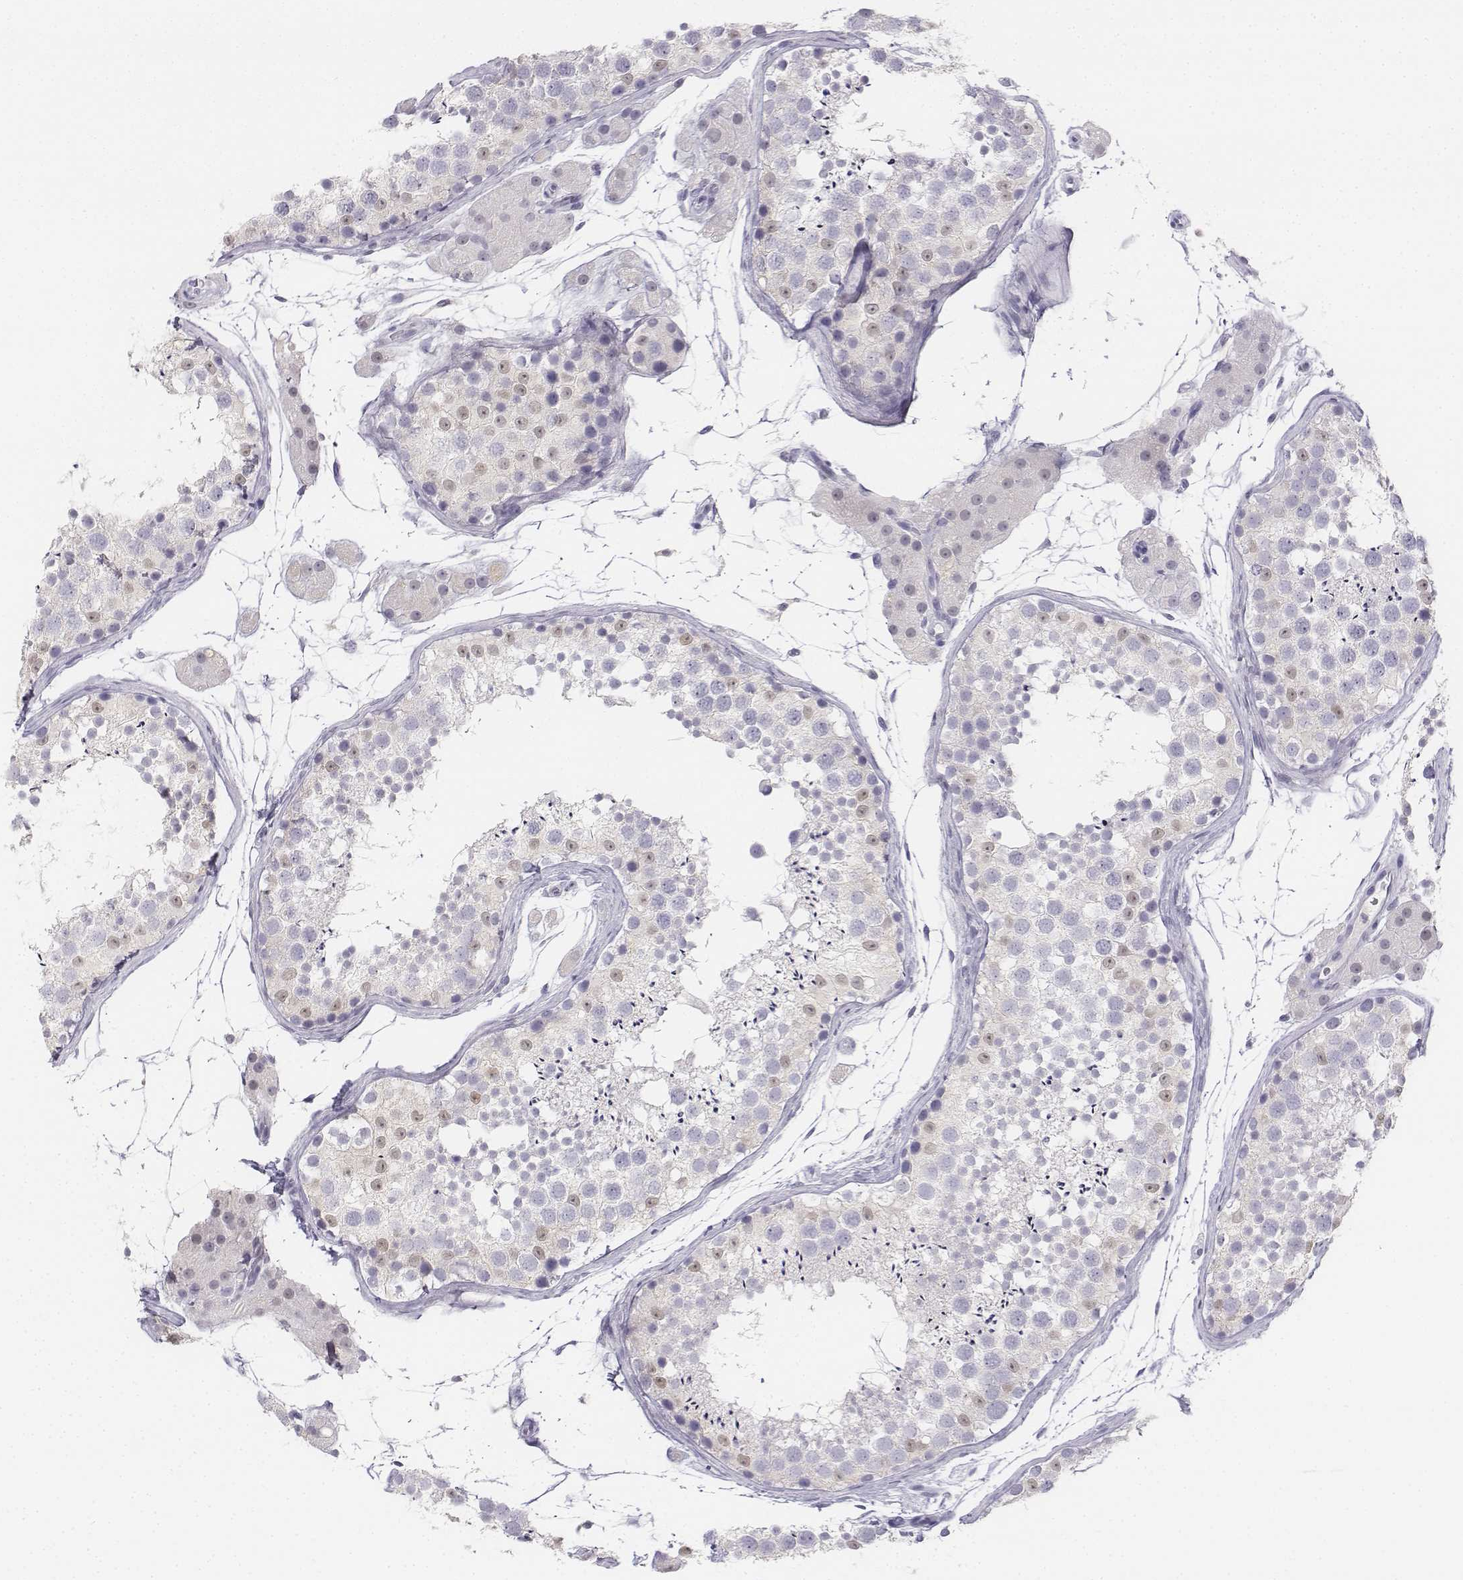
{"staining": {"intensity": "weak", "quantity": "<25%", "location": "nuclear"}, "tissue": "testis", "cell_type": "Cells in seminiferous ducts", "image_type": "normal", "snomed": [{"axis": "morphology", "description": "Normal tissue, NOS"}, {"axis": "topography", "description": "Testis"}], "caption": "Immunohistochemistry (IHC) of normal human testis reveals no positivity in cells in seminiferous ducts.", "gene": "UCN2", "patient": {"sex": "male", "age": 41}}